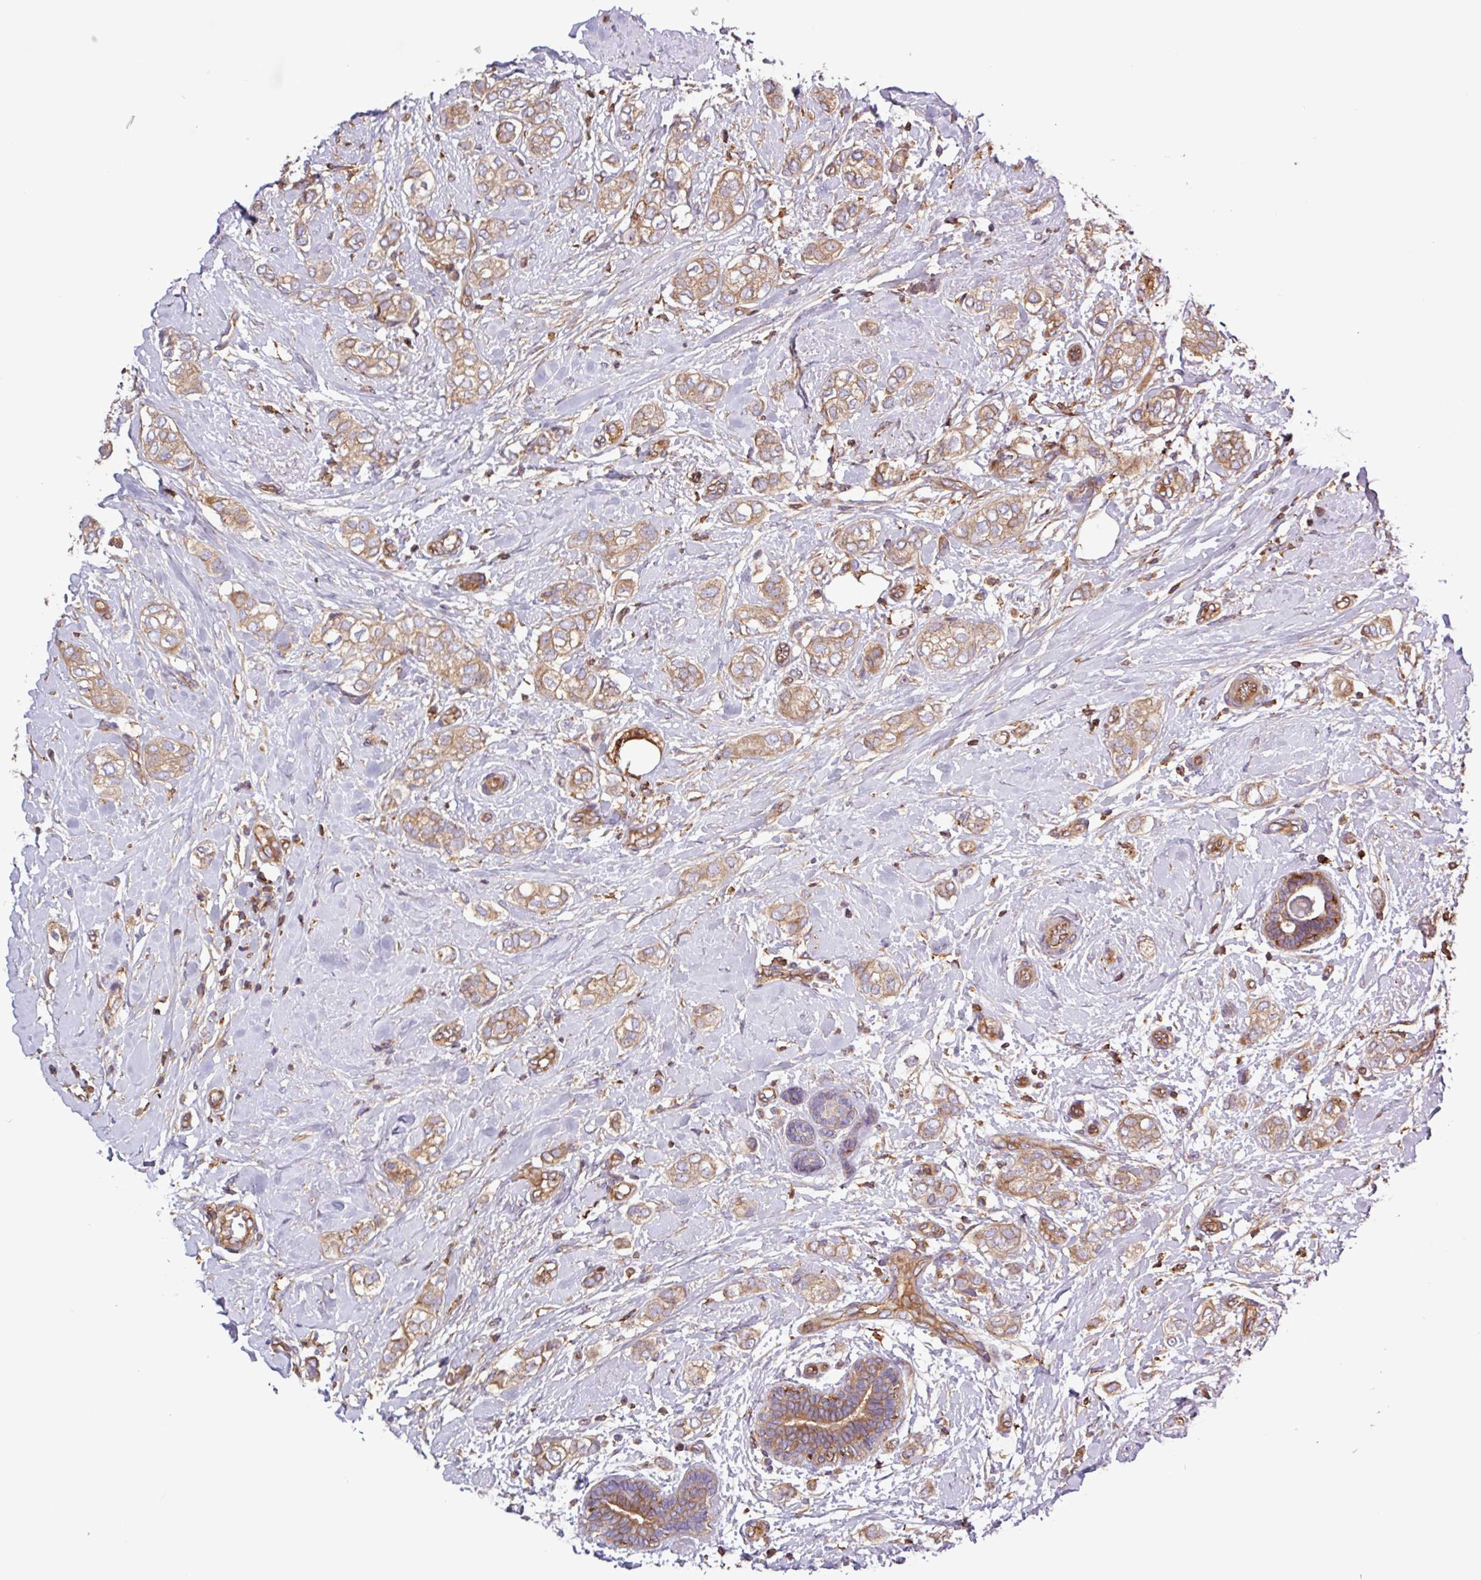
{"staining": {"intensity": "moderate", "quantity": ">75%", "location": "cytoplasmic/membranous"}, "tissue": "breast cancer", "cell_type": "Tumor cells", "image_type": "cancer", "snomed": [{"axis": "morphology", "description": "Duct carcinoma"}, {"axis": "topography", "description": "Breast"}], "caption": "Moderate cytoplasmic/membranous positivity is identified in about >75% of tumor cells in intraductal carcinoma (breast). (DAB IHC with brightfield microscopy, high magnification).", "gene": "ACTR3", "patient": {"sex": "female", "age": 73}}